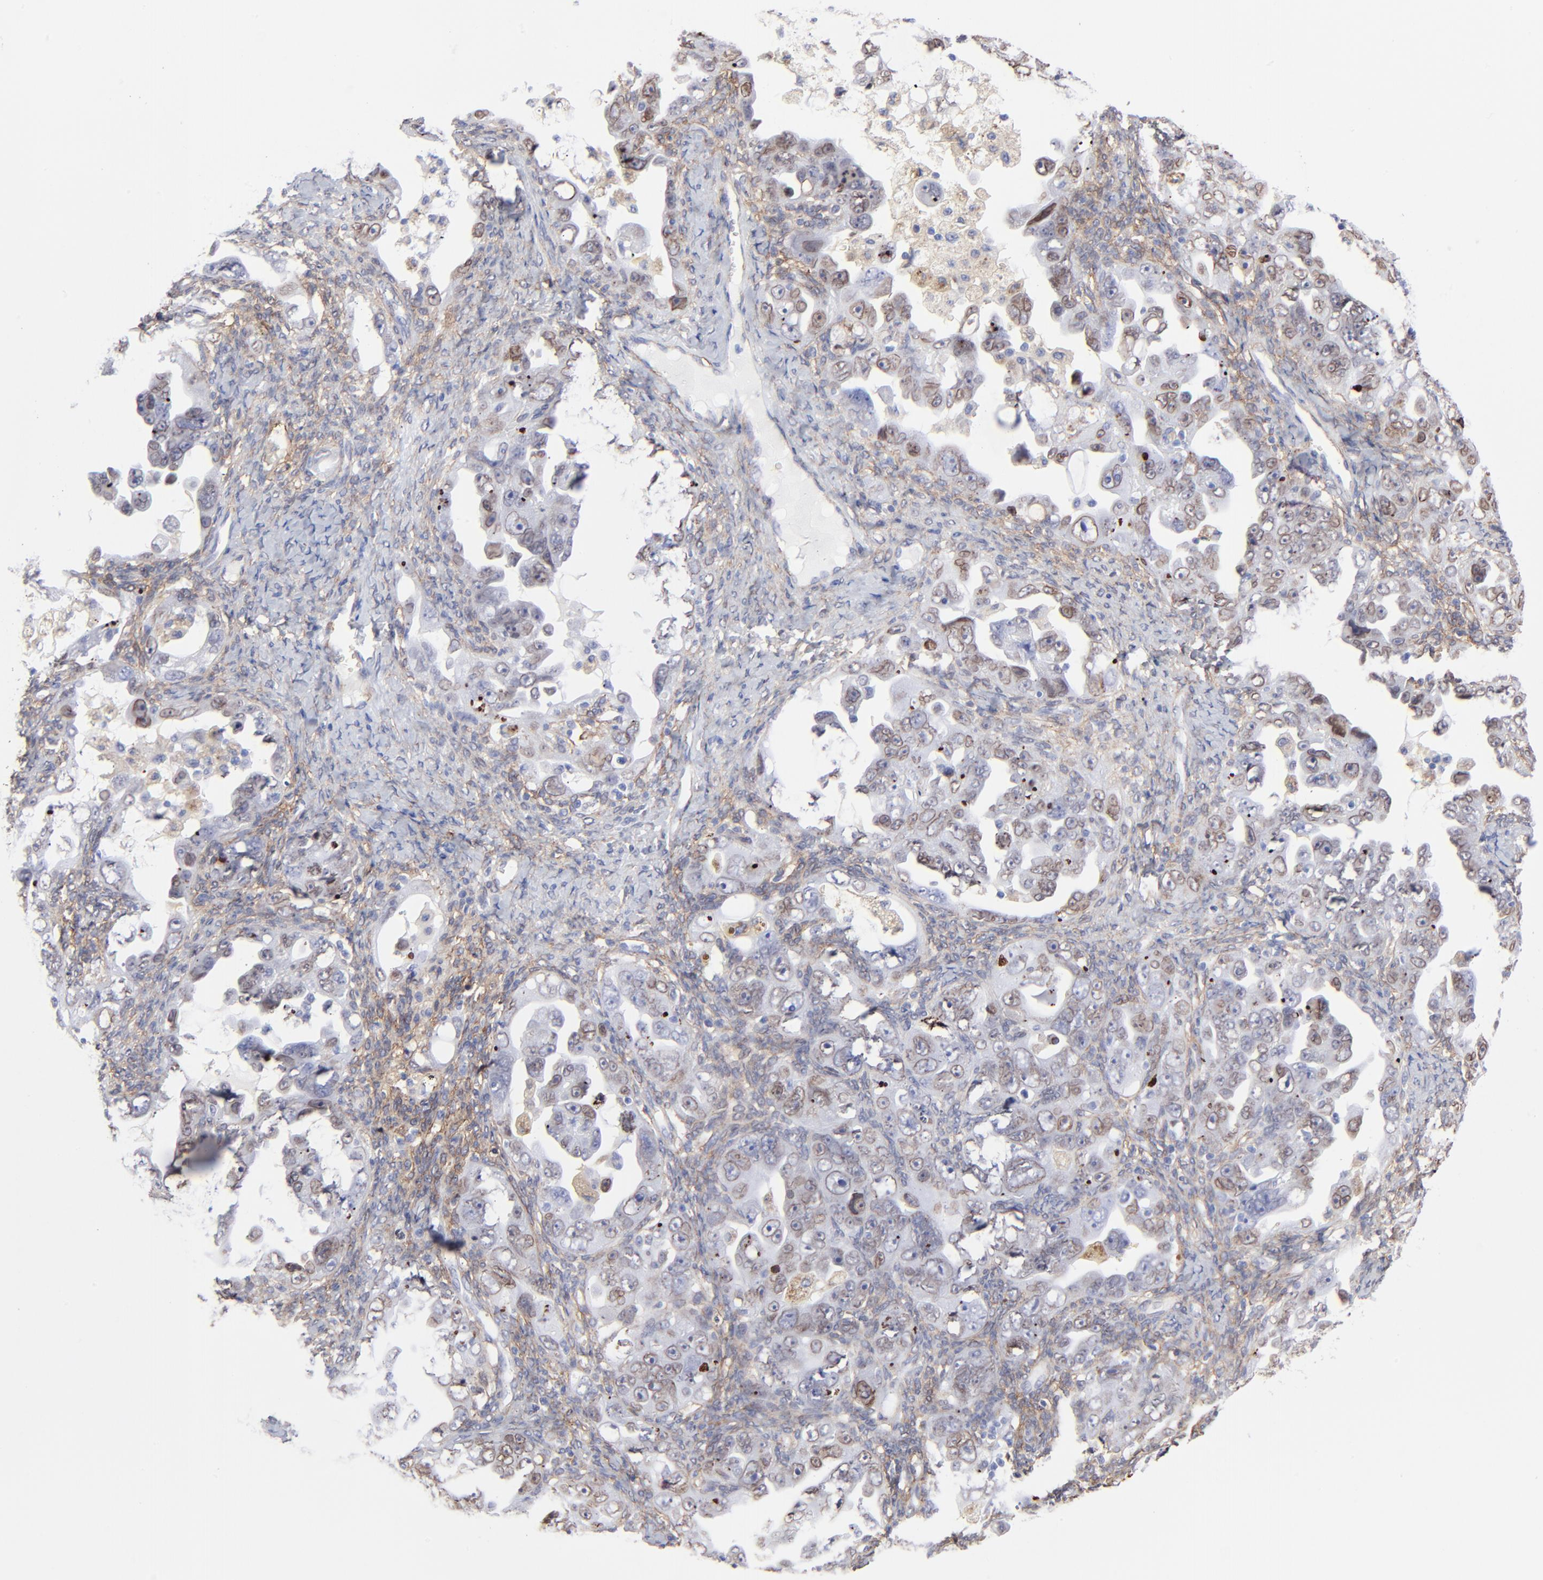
{"staining": {"intensity": "moderate", "quantity": "25%-75%", "location": "cytoplasmic/membranous,nuclear"}, "tissue": "ovarian cancer", "cell_type": "Tumor cells", "image_type": "cancer", "snomed": [{"axis": "morphology", "description": "Cystadenocarcinoma, serous, NOS"}, {"axis": "topography", "description": "Ovary"}], "caption": "Protein staining of ovarian cancer tissue reveals moderate cytoplasmic/membranous and nuclear positivity in approximately 25%-75% of tumor cells.", "gene": "PDGFRB", "patient": {"sex": "female", "age": 66}}